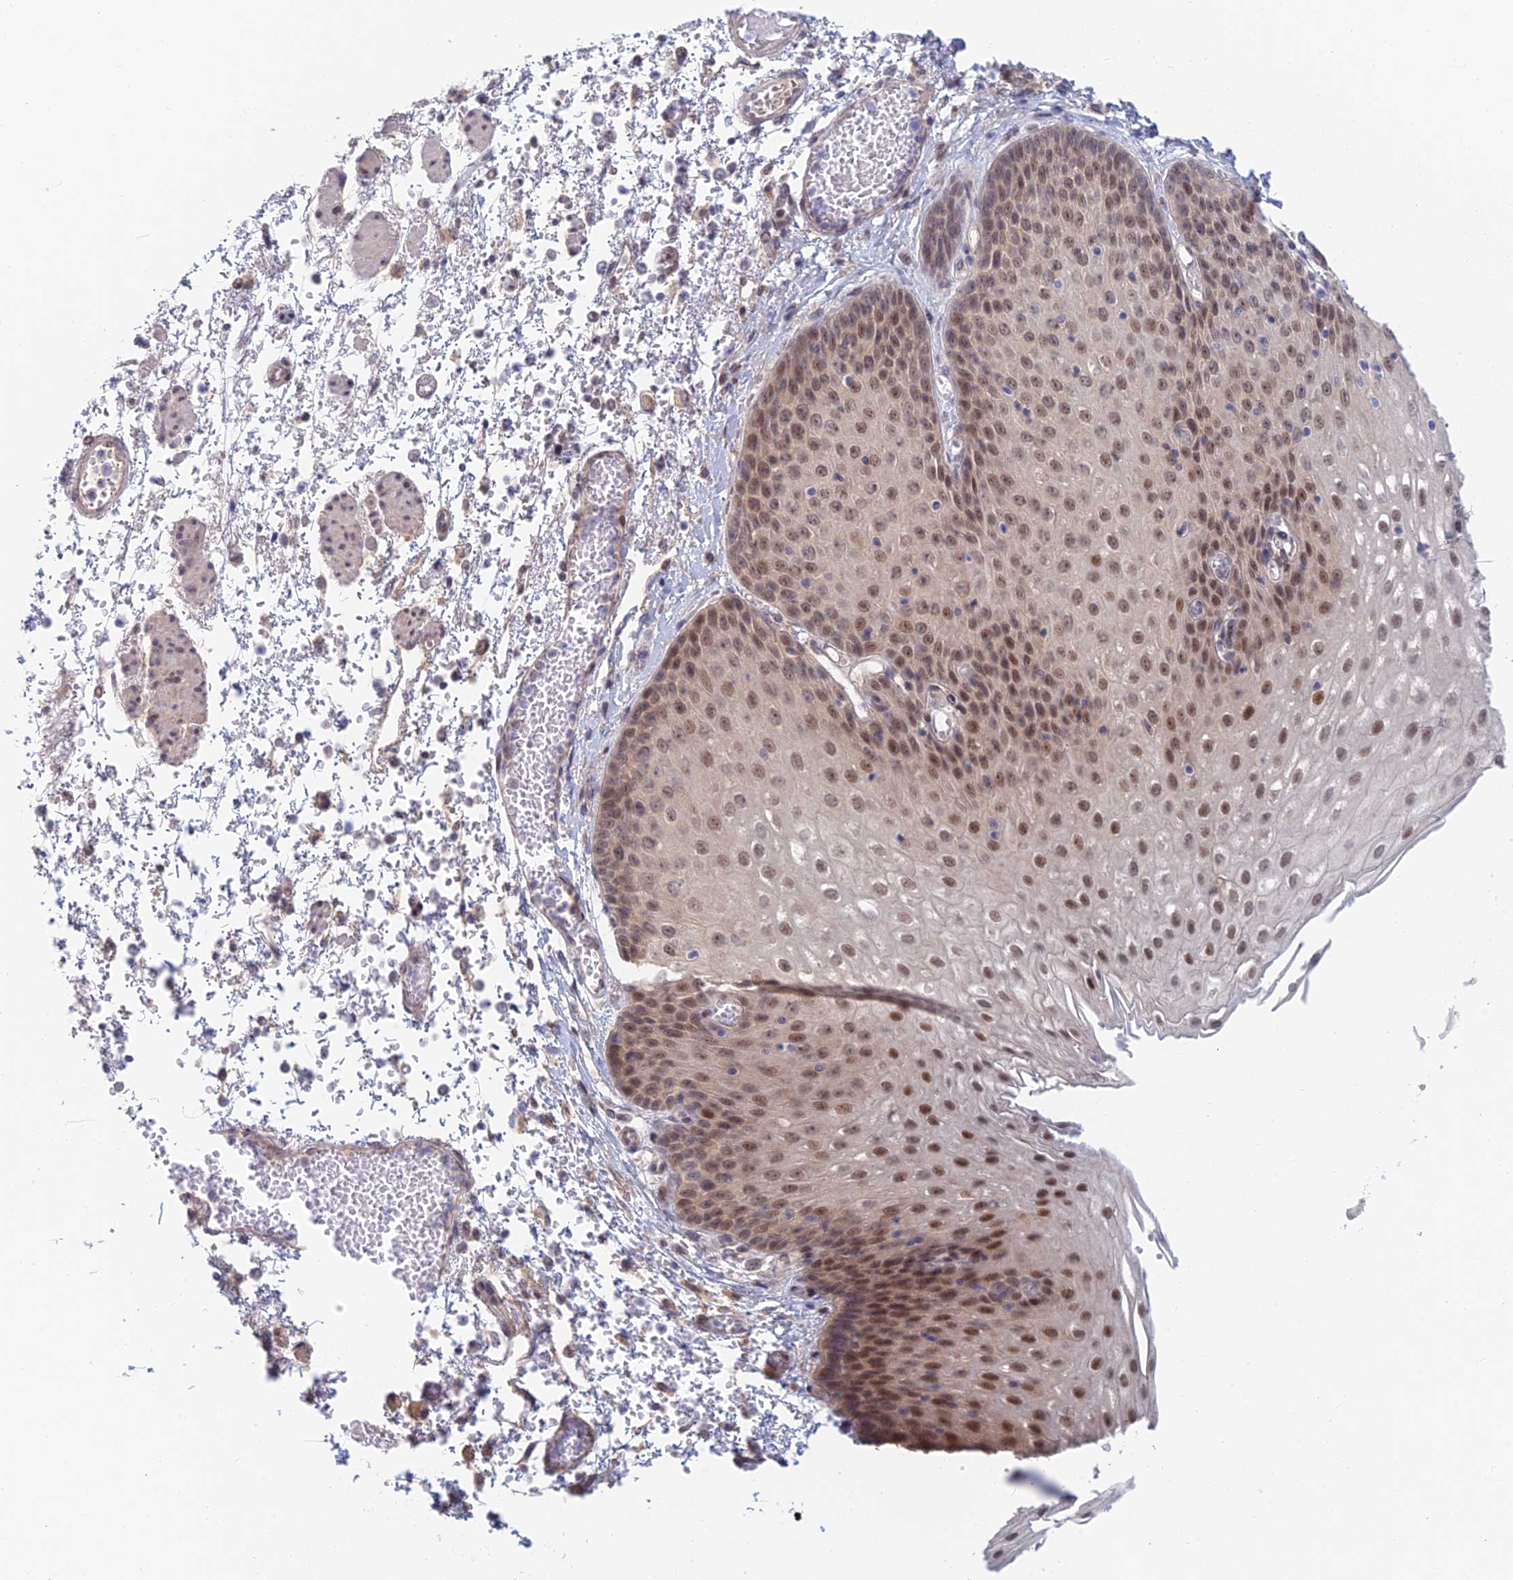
{"staining": {"intensity": "strong", "quantity": ">75%", "location": "nuclear"}, "tissue": "esophagus", "cell_type": "Squamous epithelial cells", "image_type": "normal", "snomed": [{"axis": "morphology", "description": "Normal tissue, NOS"}, {"axis": "topography", "description": "Esophagus"}], "caption": "Immunohistochemical staining of normal human esophagus exhibits >75% levels of strong nuclear protein staining in about >75% of squamous epithelial cells.", "gene": "ZUP1", "patient": {"sex": "male", "age": 81}}